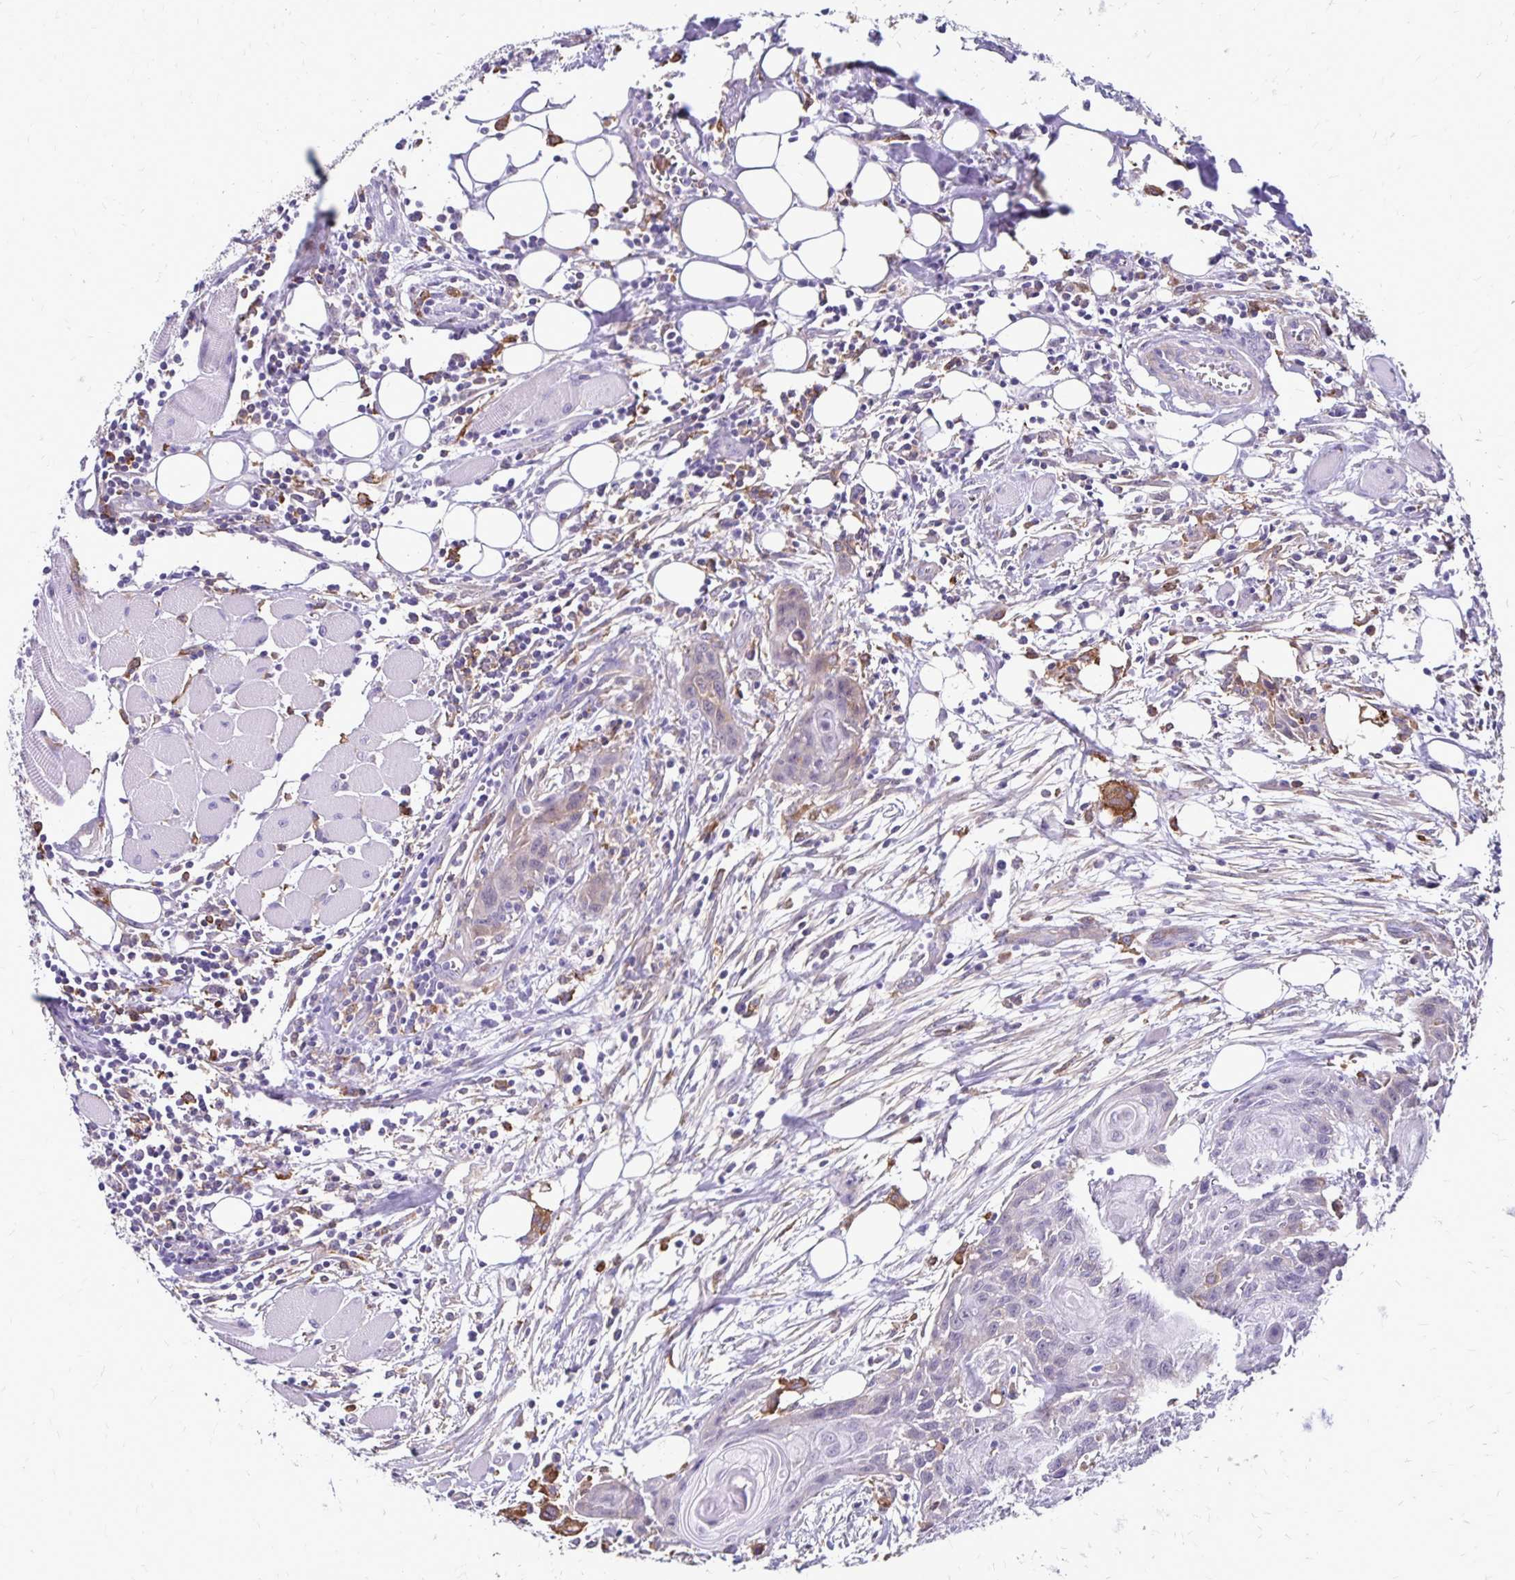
{"staining": {"intensity": "negative", "quantity": "none", "location": "none"}, "tissue": "head and neck cancer", "cell_type": "Tumor cells", "image_type": "cancer", "snomed": [{"axis": "morphology", "description": "Squamous cell carcinoma, NOS"}, {"axis": "topography", "description": "Oral tissue"}, {"axis": "topography", "description": "Head-Neck"}], "caption": "Image shows no protein positivity in tumor cells of head and neck squamous cell carcinoma tissue.", "gene": "TNS3", "patient": {"sex": "male", "age": 58}}